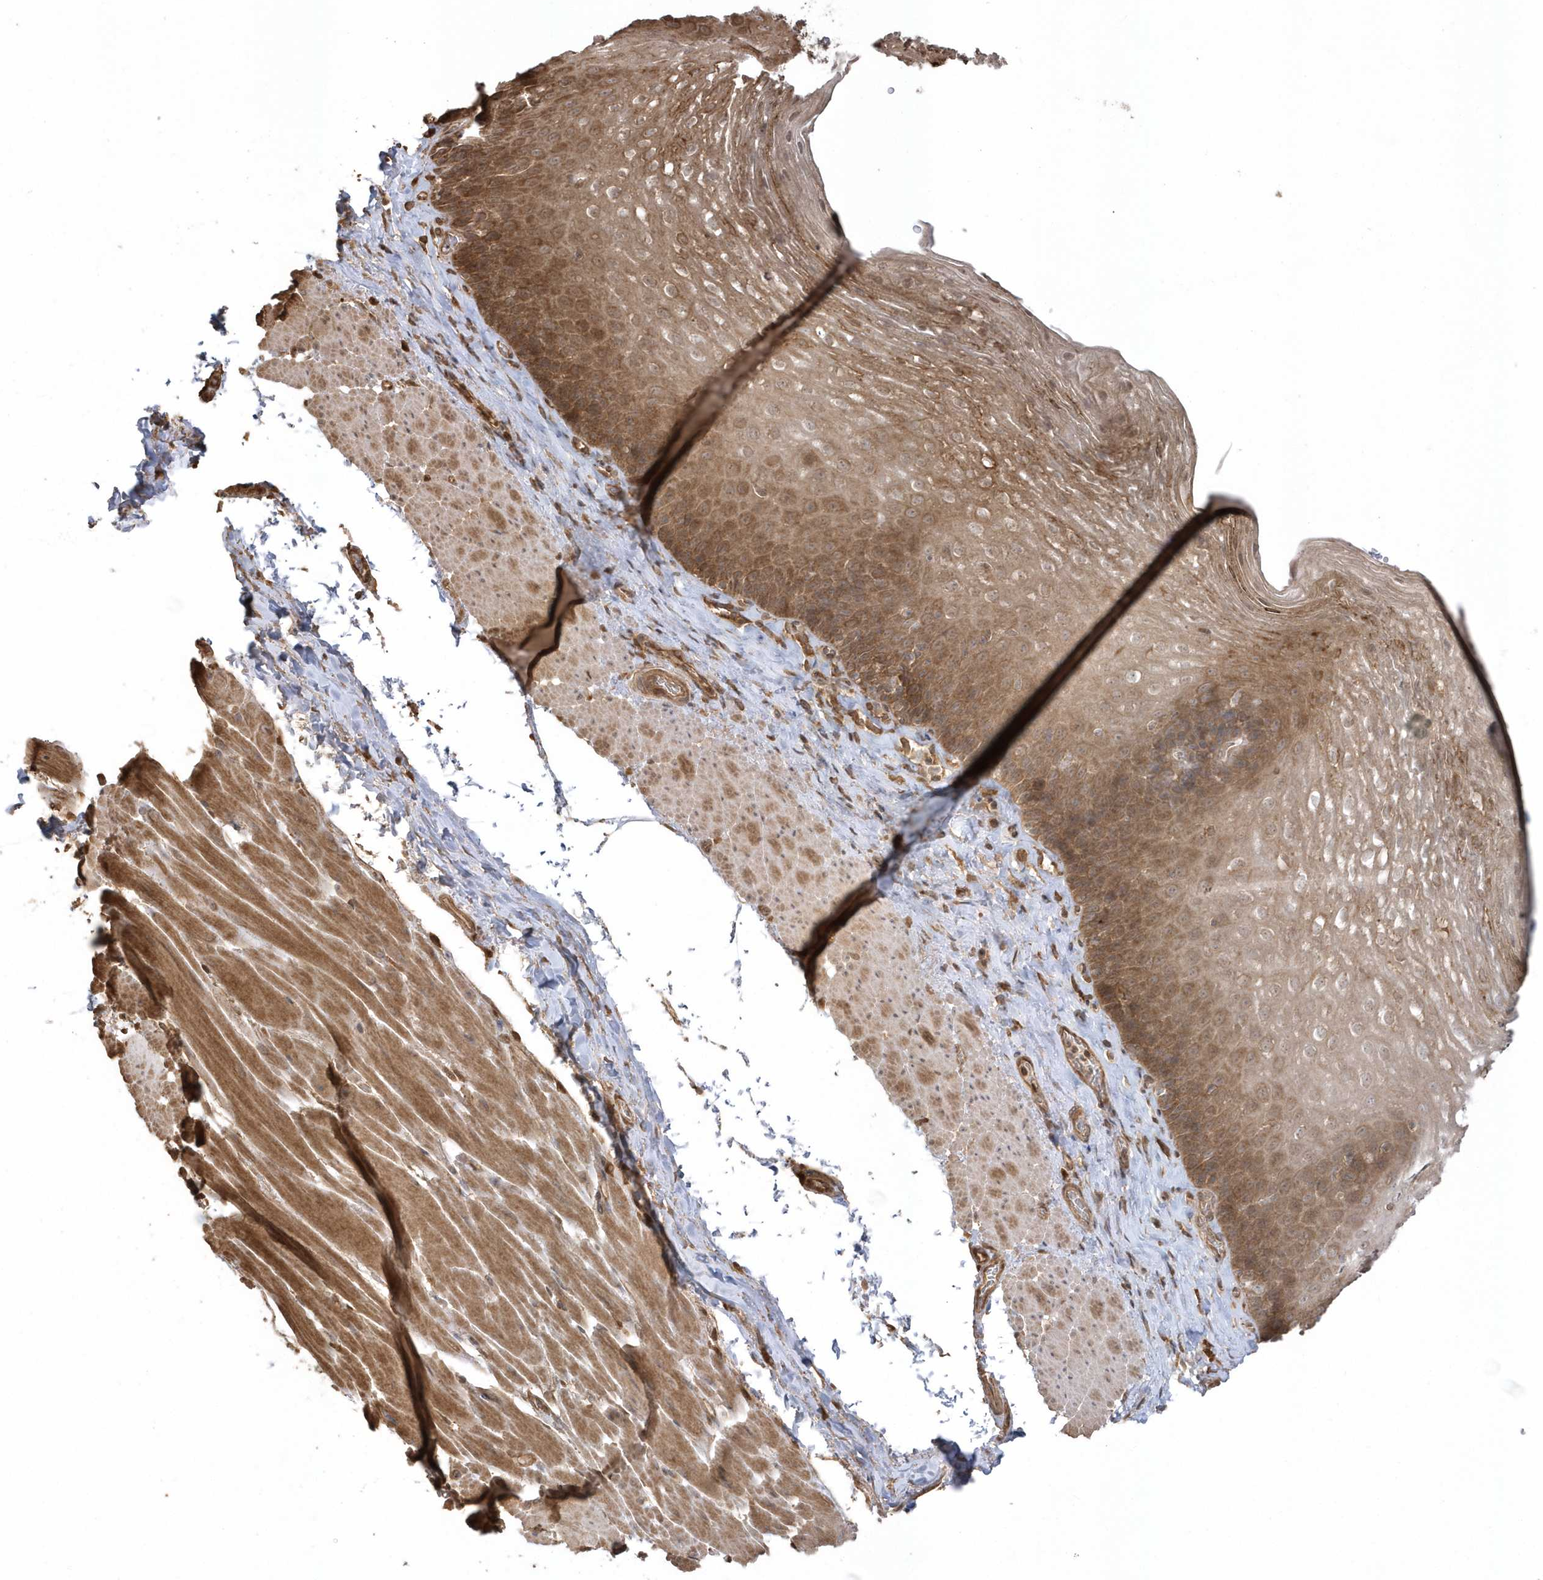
{"staining": {"intensity": "moderate", "quantity": ">75%", "location": "cytoplasmic/membranous"}, "tissue": "esophagus", "cell_type": "Squamous epithelial cells", "image_type": "normal", "snomed": [{"axis": "morphology", "description": "Normal tissue, NOS"}, {"axis": "topography", "description": "Esophagus"}], "caption": "Immunohistochemical staining of normal esophagus displays moderate cytoplasmic/membranous protein positivity in about >75% of squamous epithelial cells.", "gene": "HNMT", "patient": {"sex": "female", "age": 66}}